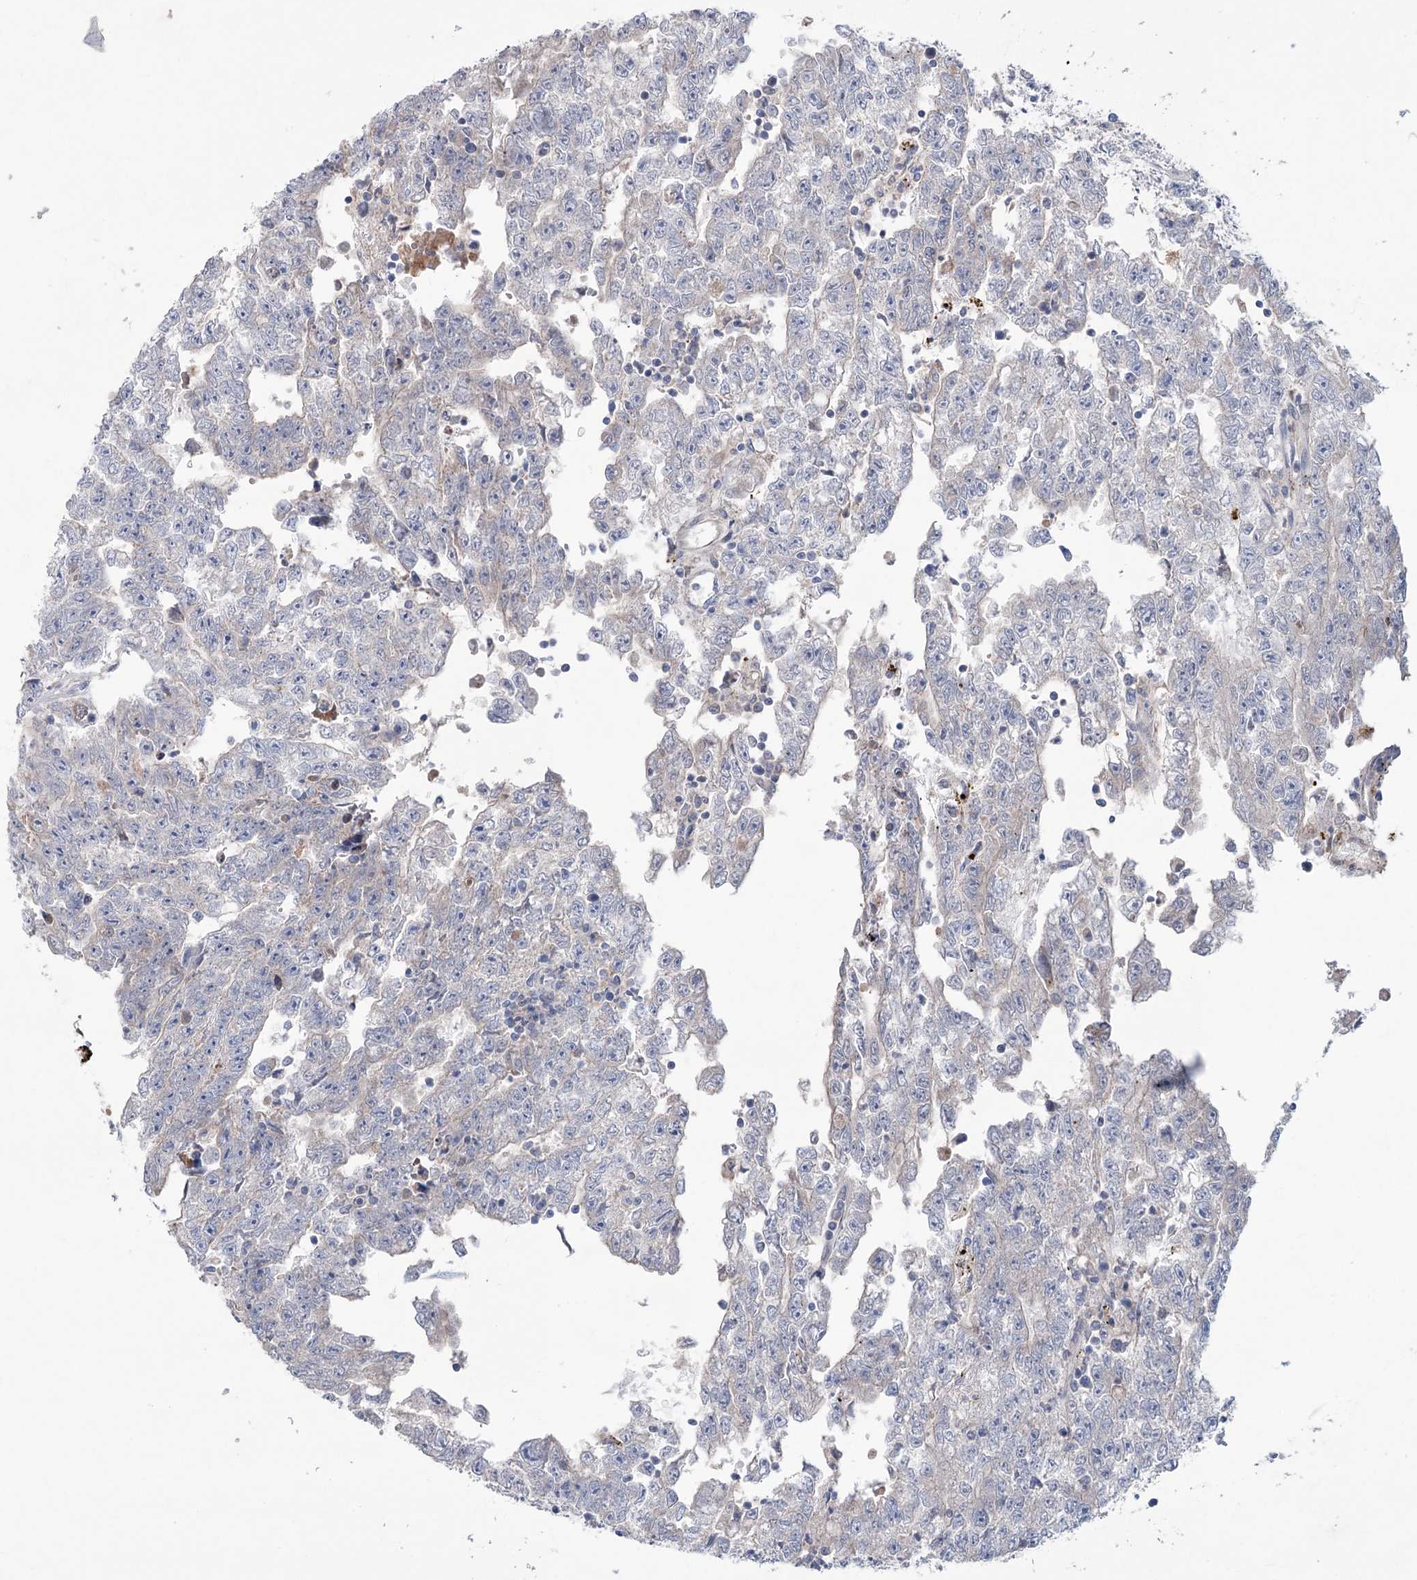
{"staining": {"intensity": "negative", "quantity": "none", "location": "none"}, "tissue": "testis cancer", "cell_type": "Tumor cells", "image_type": "cancer", "snomed": [{"axis": "morphology", "description": "Carcinoma, Embryonal, NOS"}, {"axis": "topography", "description": "Testis"}], "caption": "This micrograph is of testis cancer (embryonal carcinoma) stained with immunohistochemistry to label a protein in brown with the nuclei are counter-stained blue. There is no positivity in tumor cells.", "gene": "MTCH2", "patient": {"sex": "male", "age": 25}}